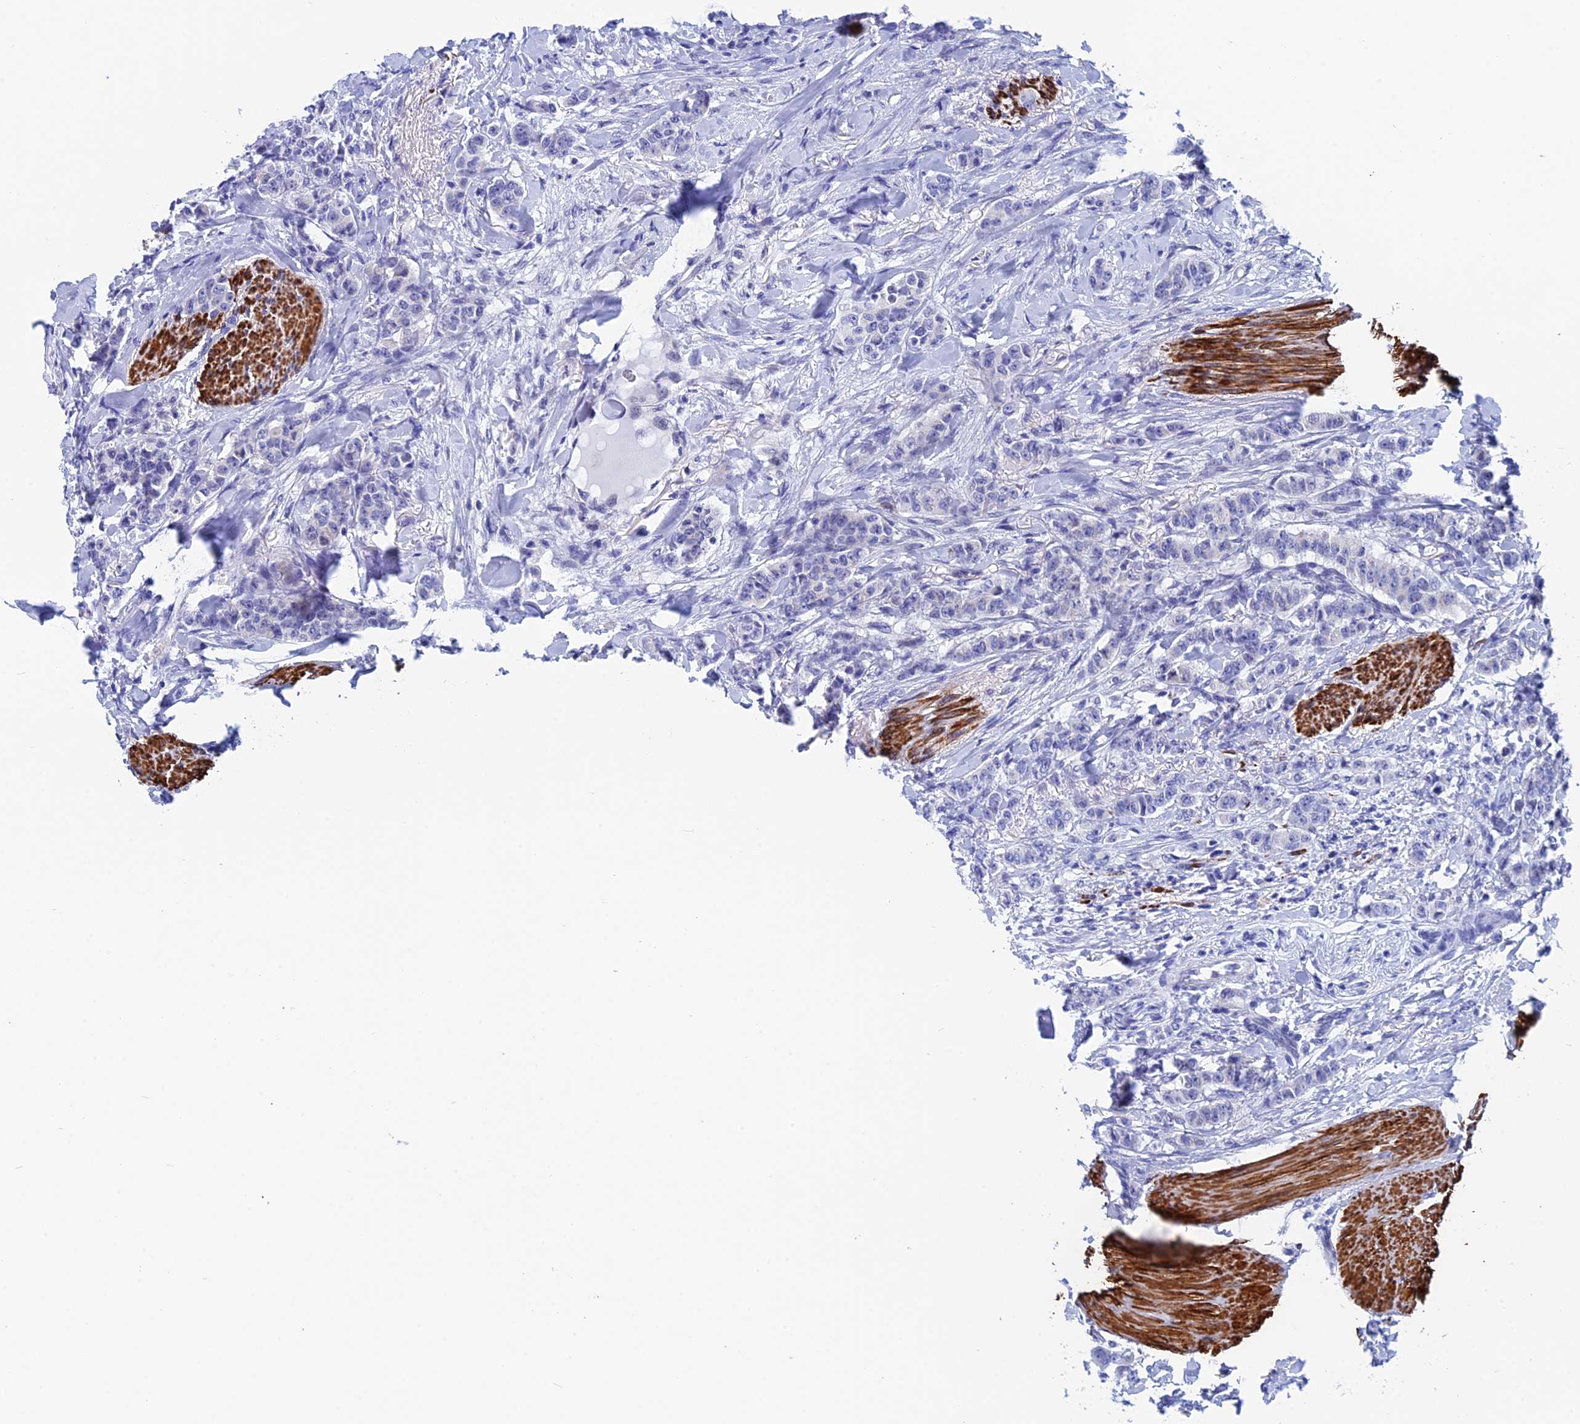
{"staining": {"intensity": "negative", "quantity": "none", "location": "none"}, "tissue": "breast cancer", "cell_type": "Tumor cells", "image_type": "cancer", "snomed": [{"axis": "morphology", "description": "Duct carcinoma"}, {"axis": "topography", "description": "Breast"}], "caption": "Immunohistochemistry photomicrograph of breast intraductal carcinoma stained for a protein (brown), which demonstrates no staining in tumor cells. The staining was performed using DAB (3,3'-diaminobenzidine) to visualize the protein expression in brown, while the nuclei were stained in blue with hematoxylin (Magnification: 20x).", "gene": "WDR83", "patient": {"sex": "female", "age": 40}}